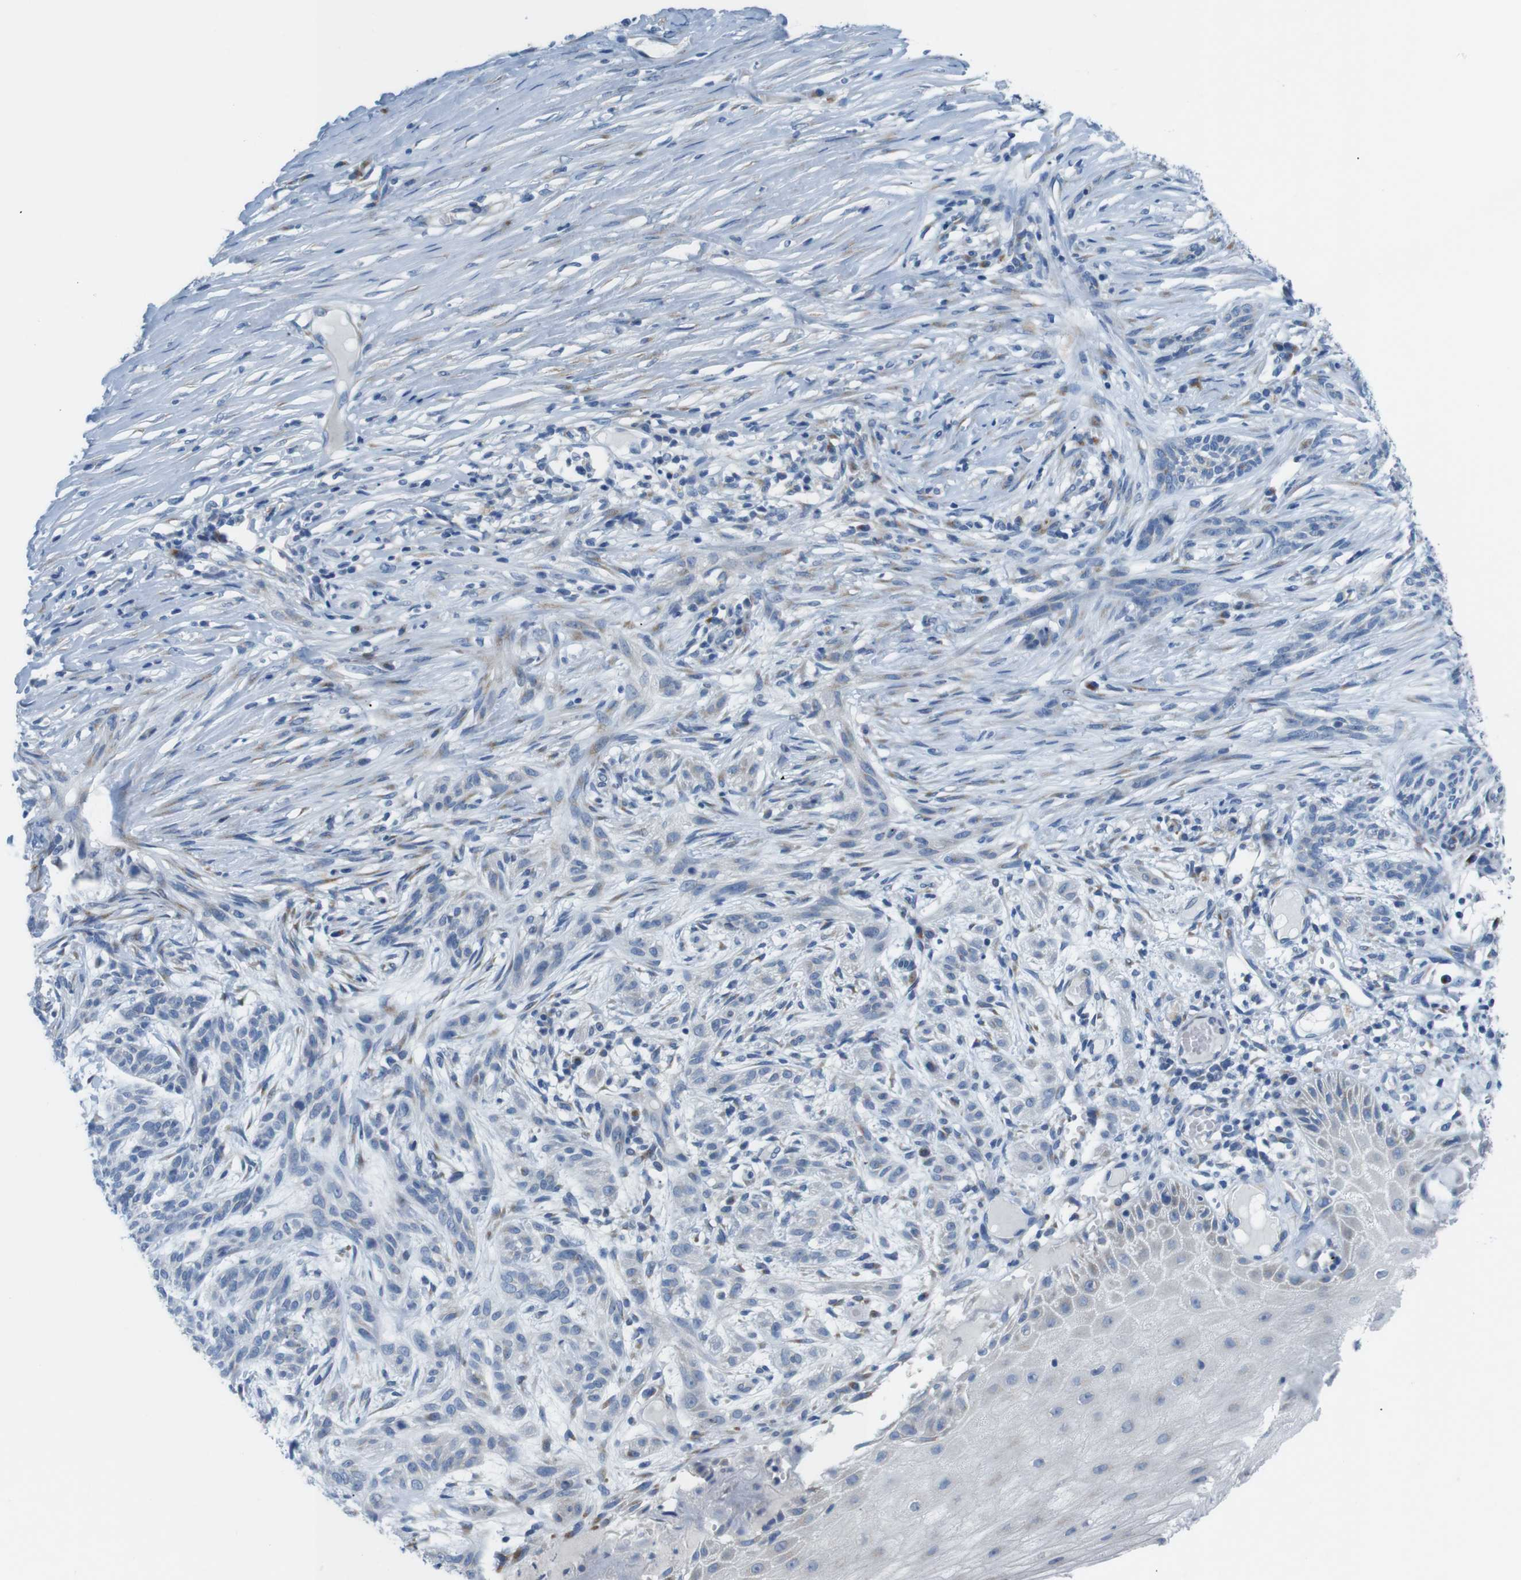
{"staining": {"intensity": "weak", "quantity": "<25%", "location": "cytoplasmic/membranous"}, "tissue": "skin cancer", "cell_type": "Tumor cells", "image_type": "cancer", "snomed": [{"axis": "morphology", "description": "Basal cell carcinoma"}, {"axis": "topography", "description": "Skin"}], "caption": "A histopathology image of human skin cancer is negative for staining in tumor cells.", "gene": "GOLGA2", "patient": {"sex": "female", "age": 59}}